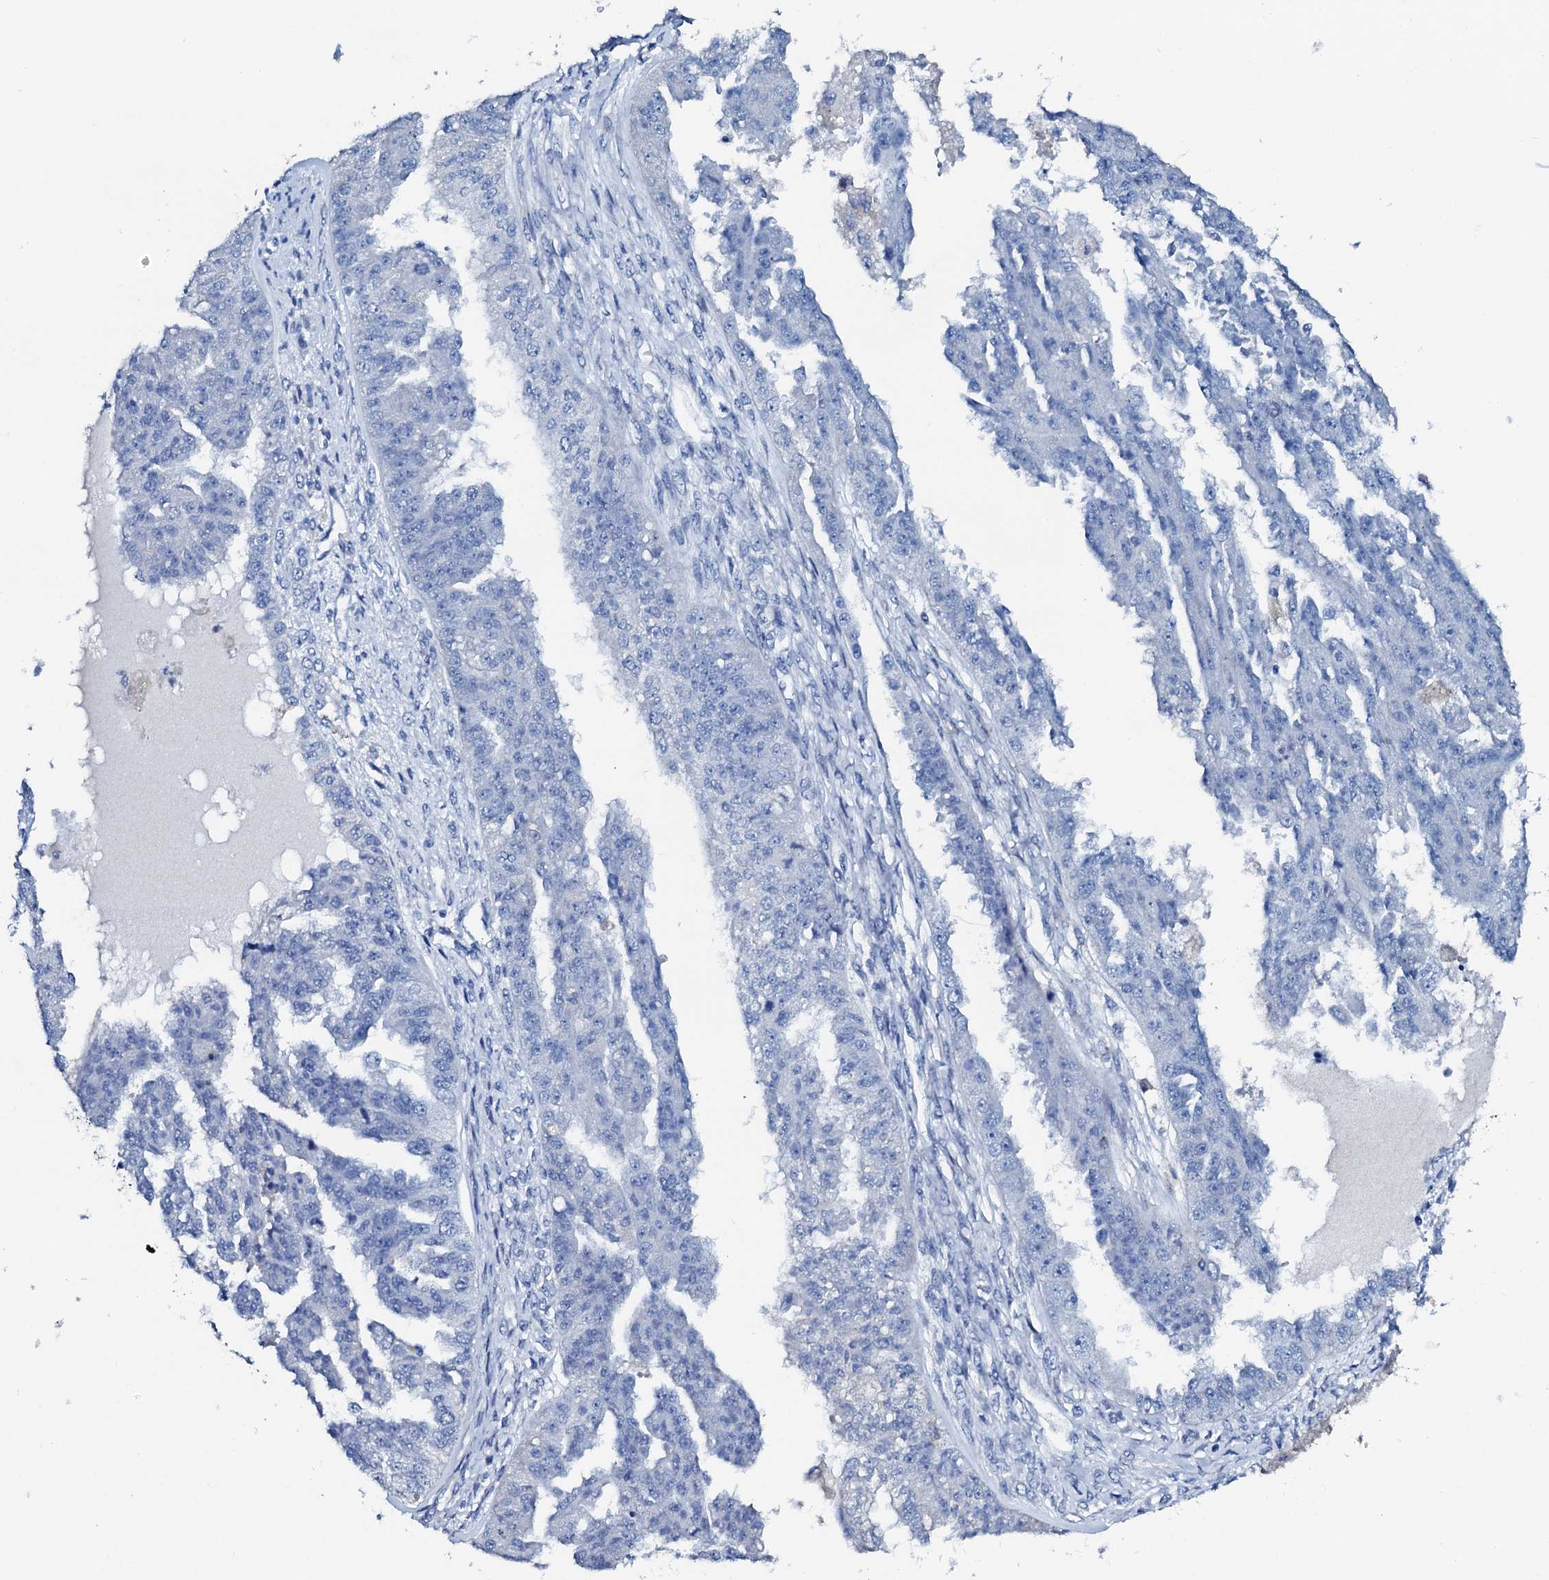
{"staining": {"intensity": "negative", "quantity": "none", "location": "none"}, "tissue": "ovarian cancer", "cell_type": "Tumor cells", "image_type": "cancer", "snomed": [{"axis": "morphology", "description": "Cystadenocarcinoma, serous, NOS"}, {"axis": "topography", "description": "Ovary"}], "caption": "Serous cystadenocarcinoma (ovarian) stained for a protein using immunohistochemistry (IHC) displays no expression tumor cells.", "gene": "AMER2", "patient": {"sex": "female", "age": 58}}